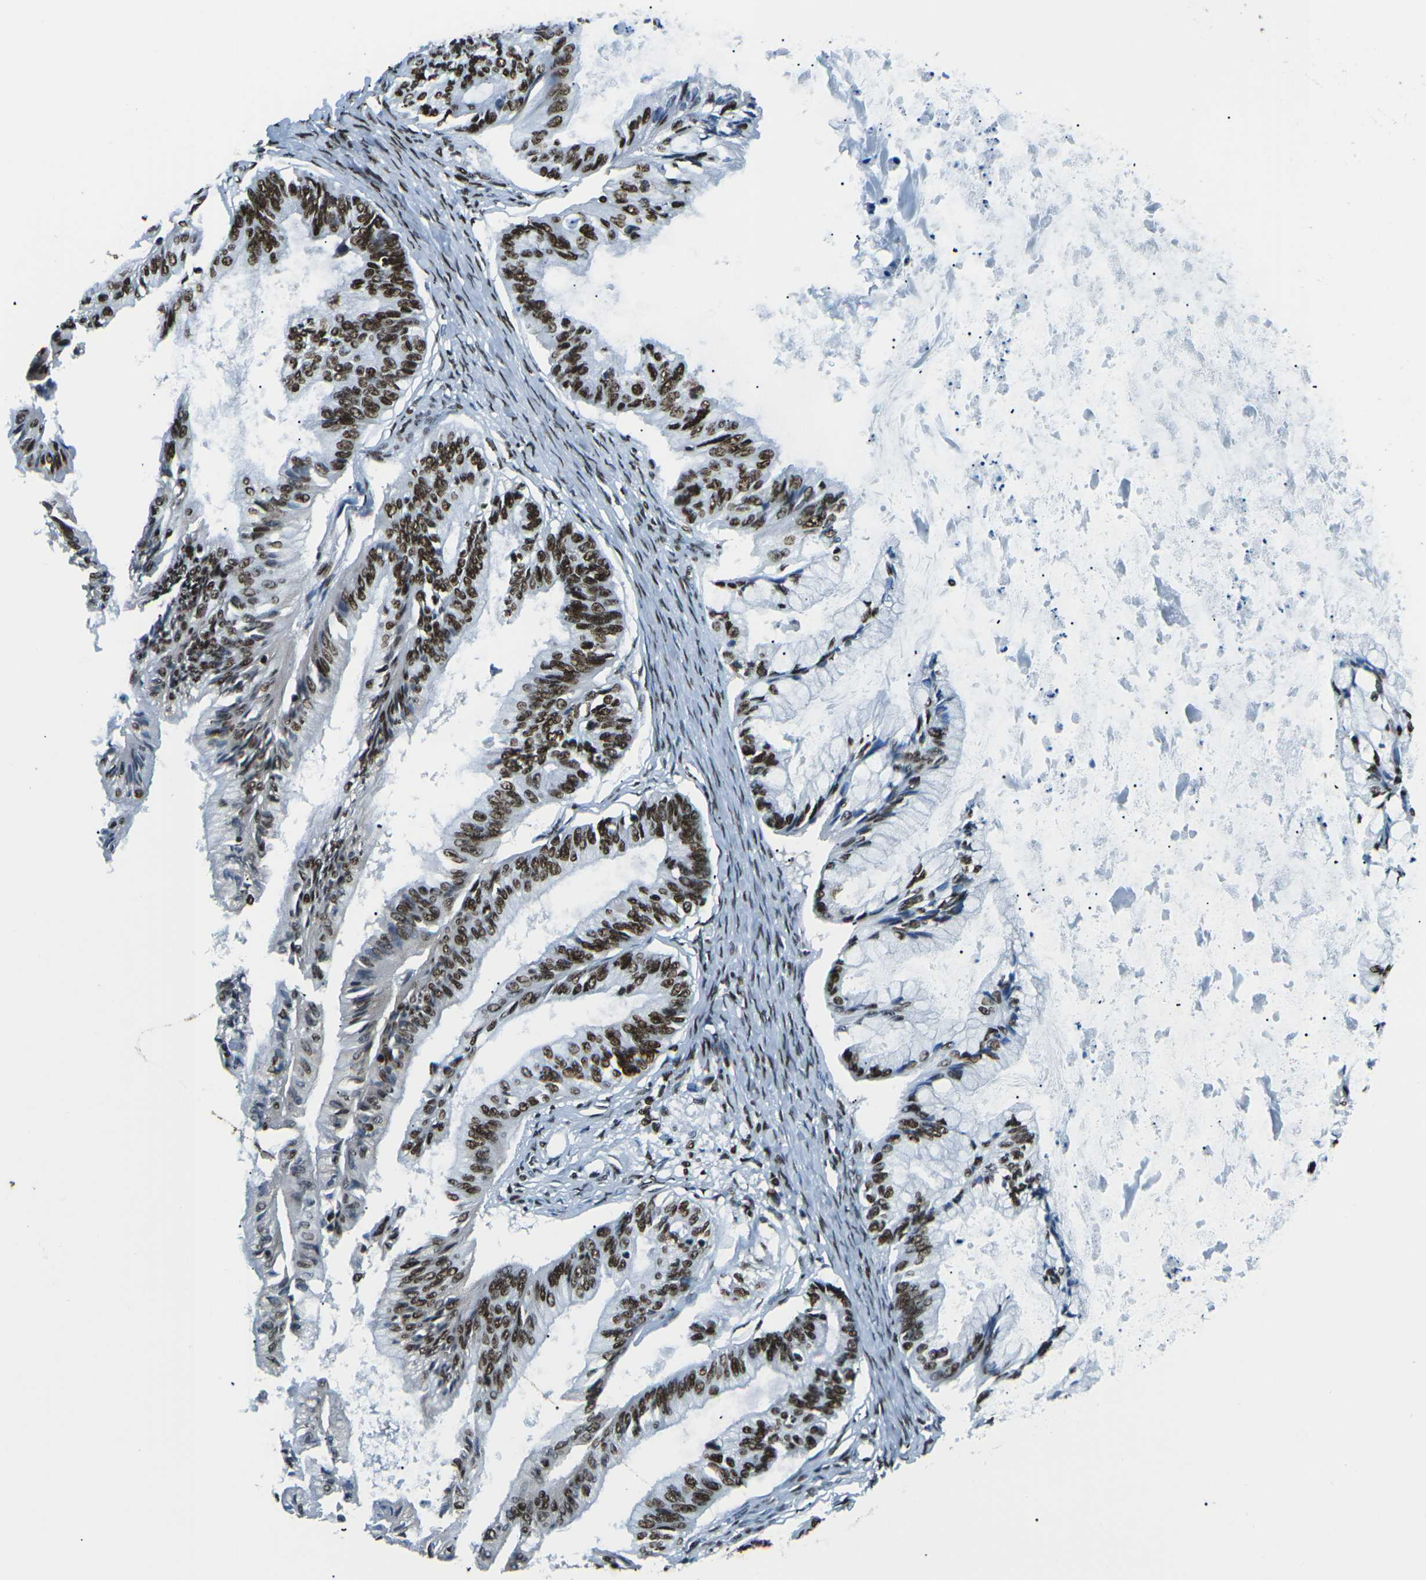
{"staining": {"intensity": "strong", "quantity": ">75%", "location": "nuclear"}, "tissue": "ovarian cancer", "cell_type": "Tumor cells", "image_type": "cancer", "snomed": [{"axis": "morphology", "description": "Cystadenocarcinoma, mucinous, NOS"}, {"axis": "topography", "description": "Ovary"}], "caption": "Immunohistochemical staining of human mucinous cystadenocarcinoma (ovarian) shows strong nuclear protein staining in about >75% of tumor cells.", "gene": "HNRNPL", "patient": {"sex": "female", "age": 57}}